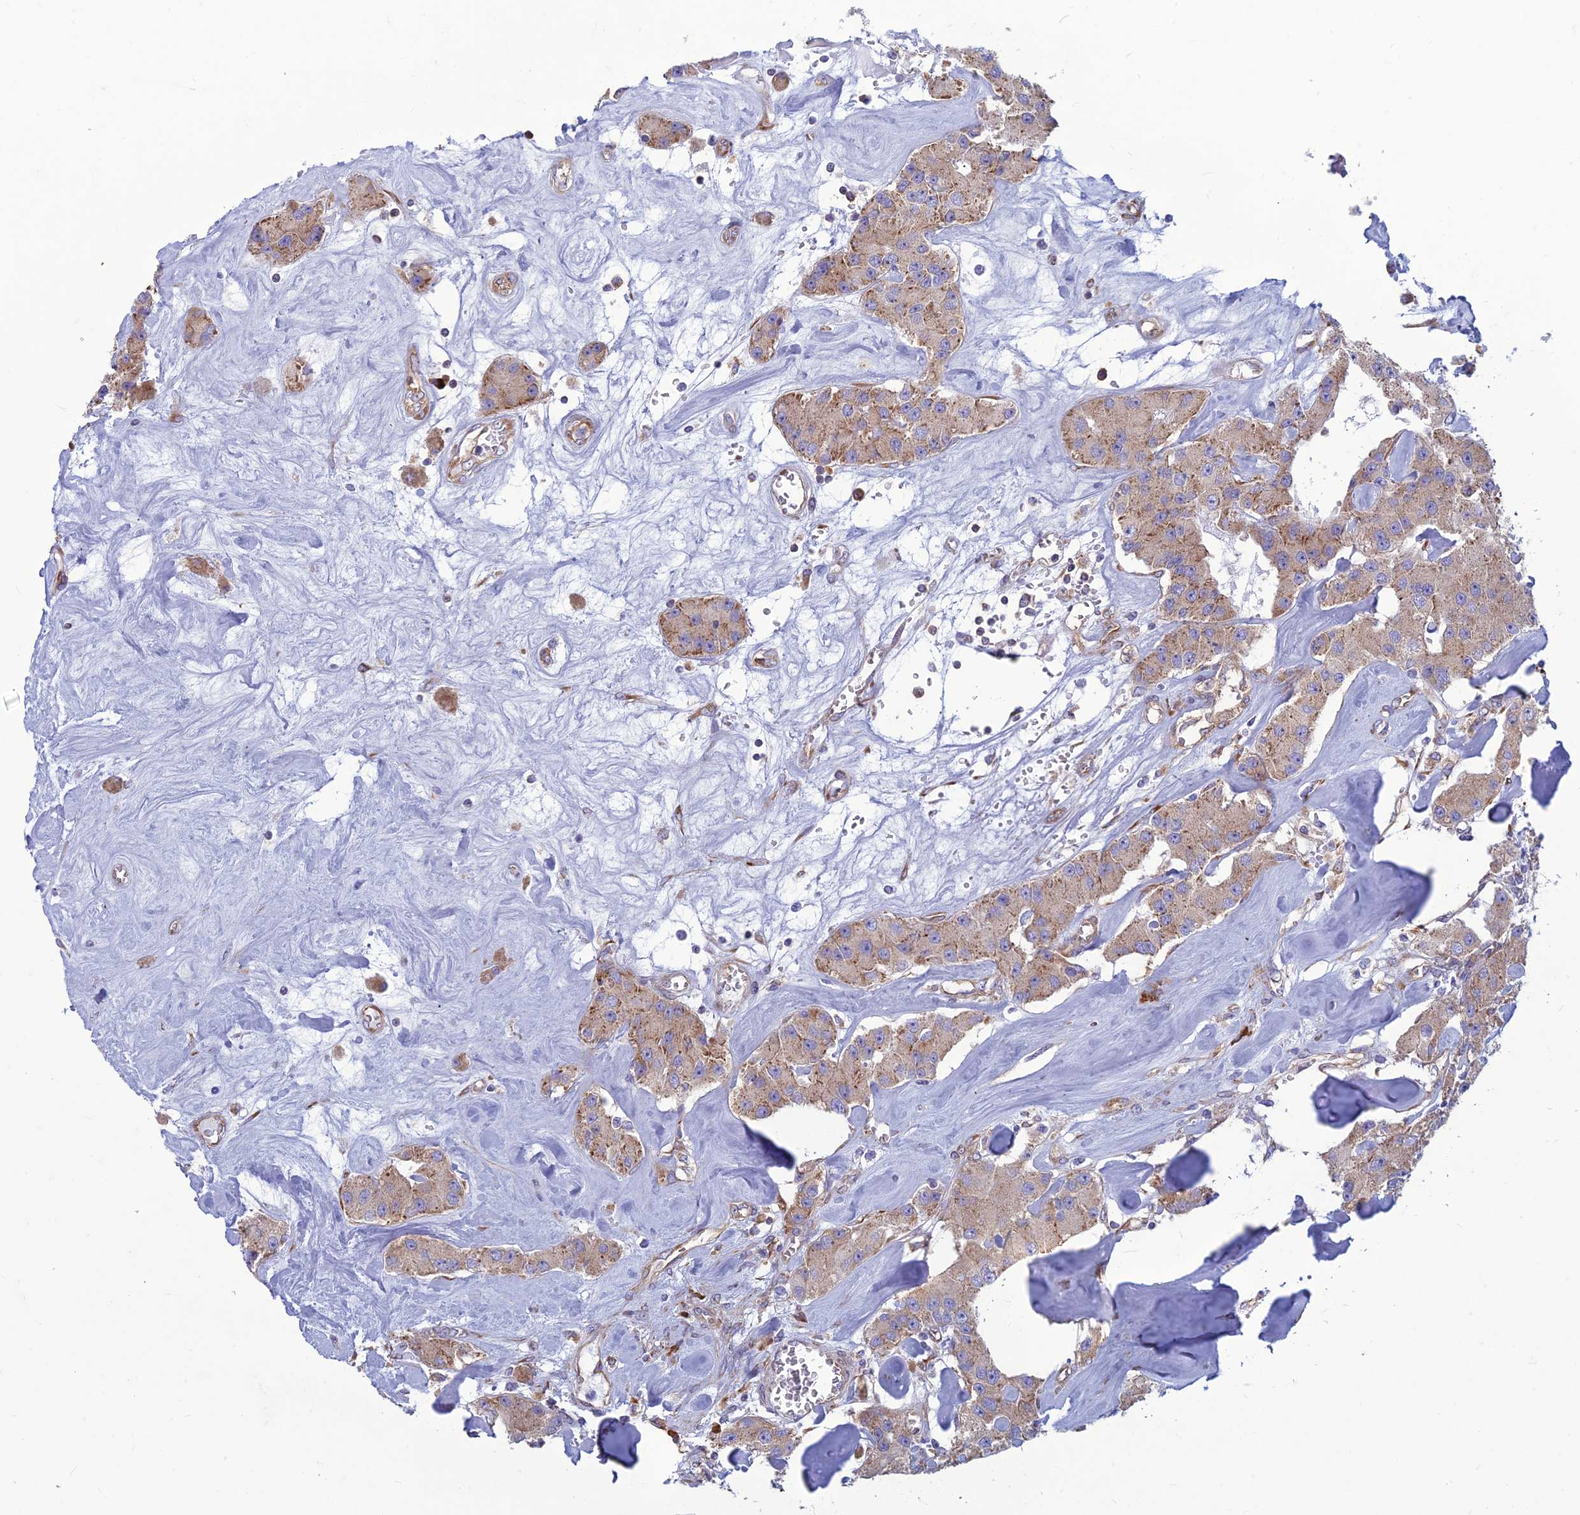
{"staining": {"intensity": "weak", "quantity": ">75%", "location": "cytoplasmic/membranous"}, "tissue": "carcinoid", "cell_type": "Tumor cells", "image_type": "cancer", "snomed": [{"axis": "morphology", "description": "Carcinoid, malignant, NOS"}, {"axis": "topography", "description": "Pancreas"}], "caption": "IHC photomicrograph of human carcinoid (malignant) stained for a protein (brown), which reveals low levels of weak cytoplasmic/membranous staining in about >75% of tumor cells.", "gene": "RPL17-C18orf32", "patient": {"sex": "male", "age": 41}}